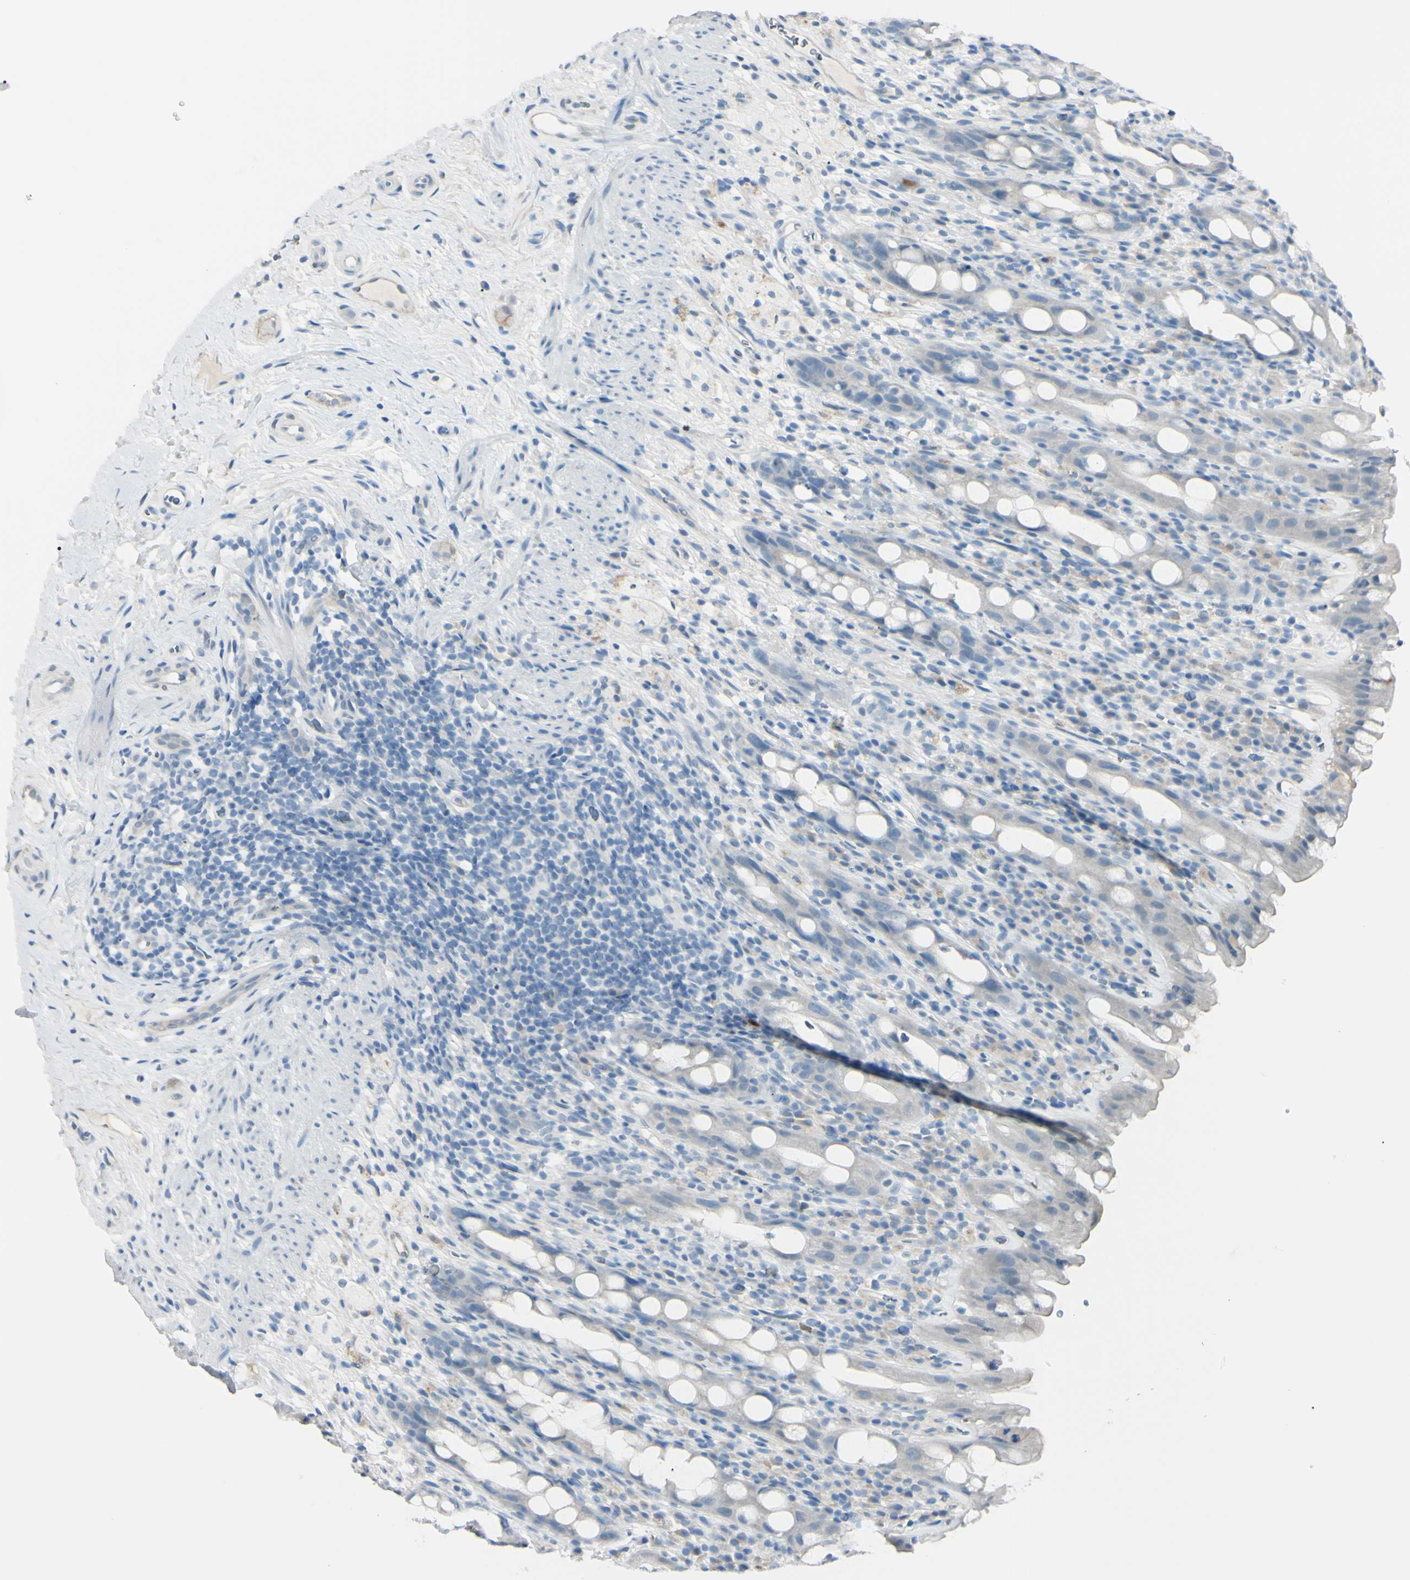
{"staining": {"intensity": "negative", "quantity": "none", "location": "none"}, "tissue": "rectum", "cell_type": "Glandular cells", "image_type": "normal", "snomed": [{"axis": "morphology", "description": "Normal tissue, NOS"}, {"axis": "topography", "description": "Rectum"}], "caption": "High power microscopy image of an IHC histopathology image of normal rectum, revealing no significant positivity in glandular cells. The staining is performed using DAB (3,3'-diaminobenzidine) brown chromogen with nuclei counter-stained in using hematoxylin.", "gene": "FOLH1", "patient": {"sex": "male", "age": 44}}